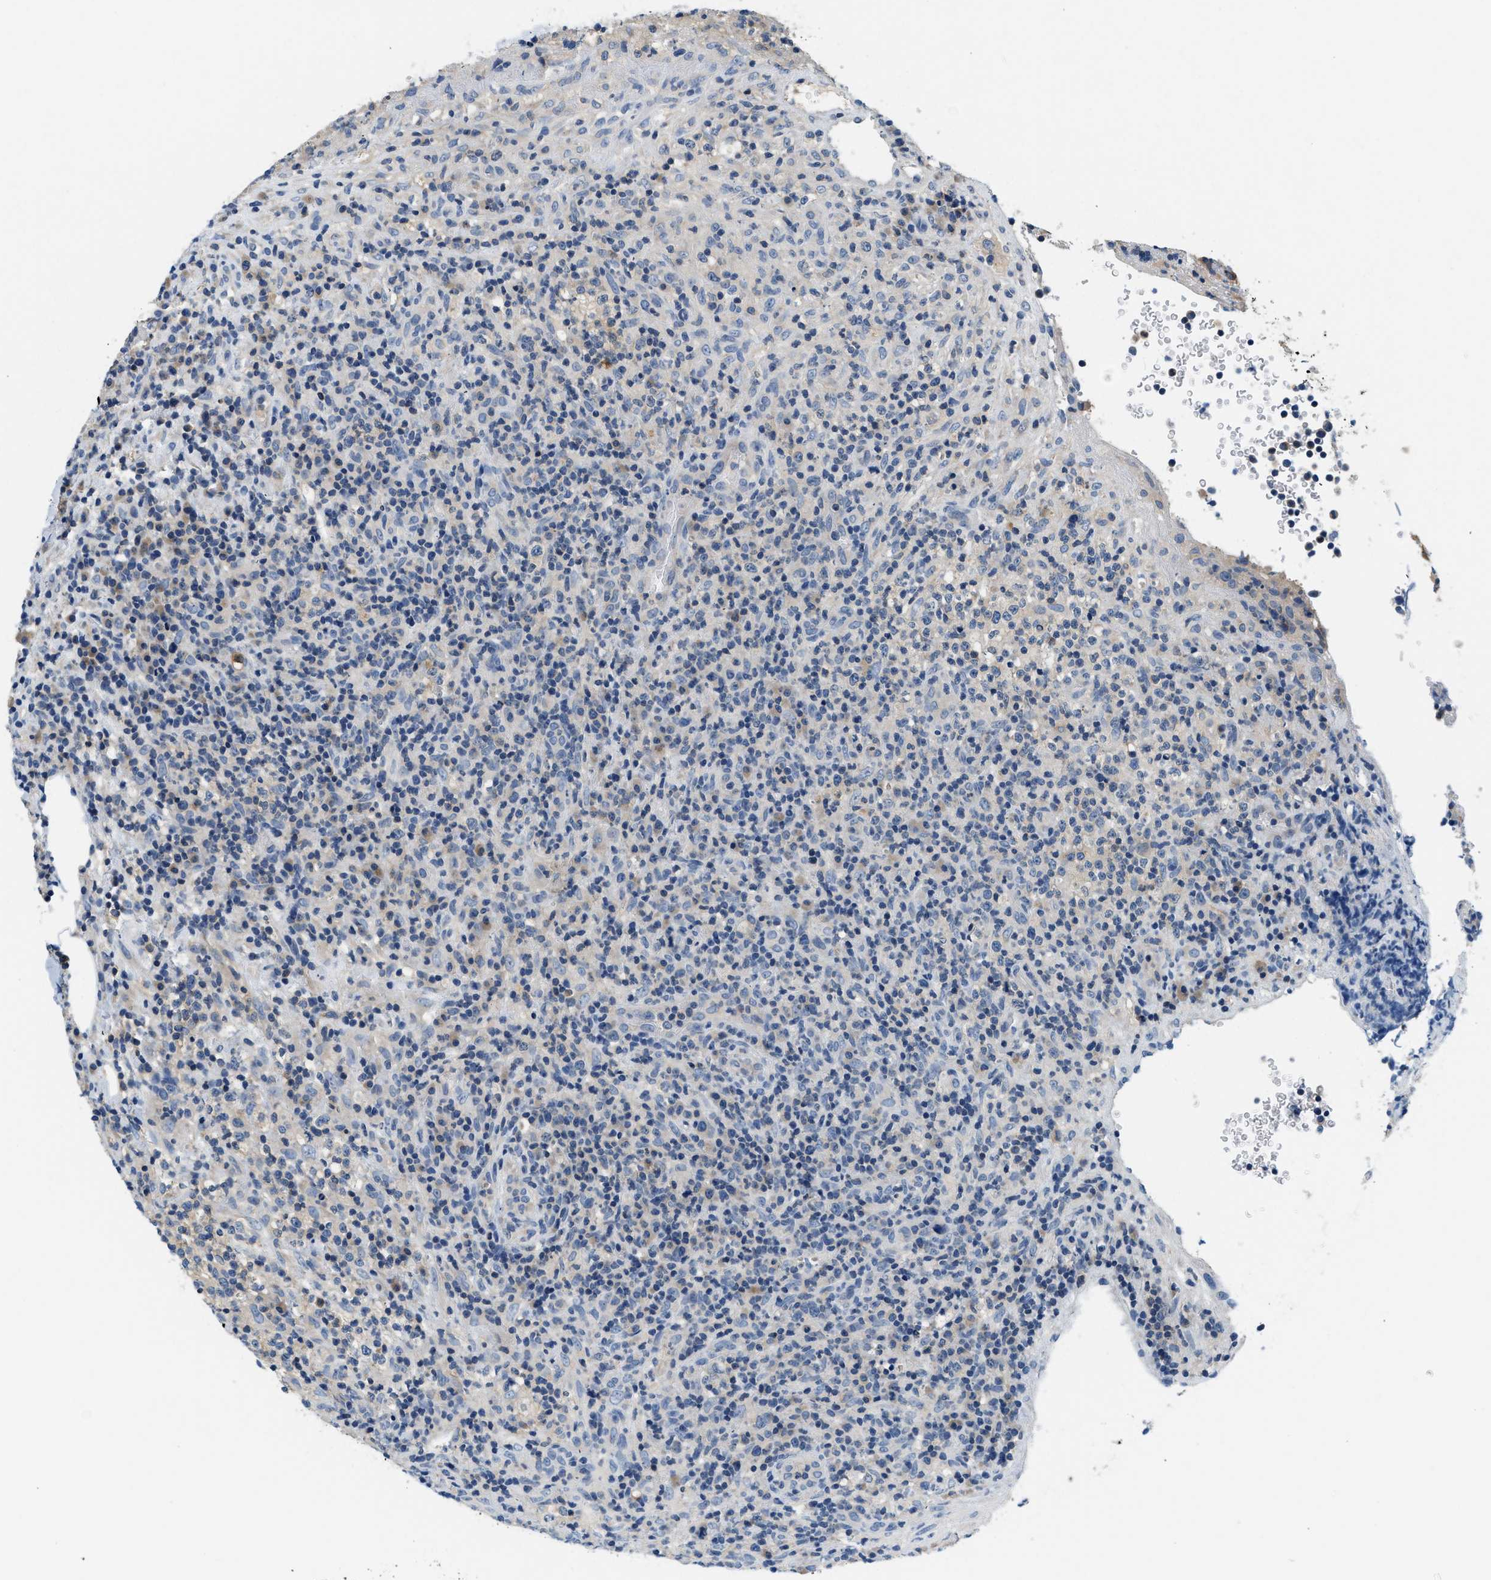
{"staining": {"intensity": "negative", "quantity": "none", "location": "none"}, "tissue": "lymphoma", "cell_type": "Tumor cells", "image_type": "cancer", "snomed": [{"axis": "morphology", "description": "Malignant lymphoma, non-Hodgkin's type, High grade"}, {"axis": "topography", "description": "Lymph node"}], "caption": "The IHC histopathology image has no significant staining in tumor cells of lymphoma tissue.", "gene": "SLC35E1", "patient": {"sex": "female", "age": 76}}